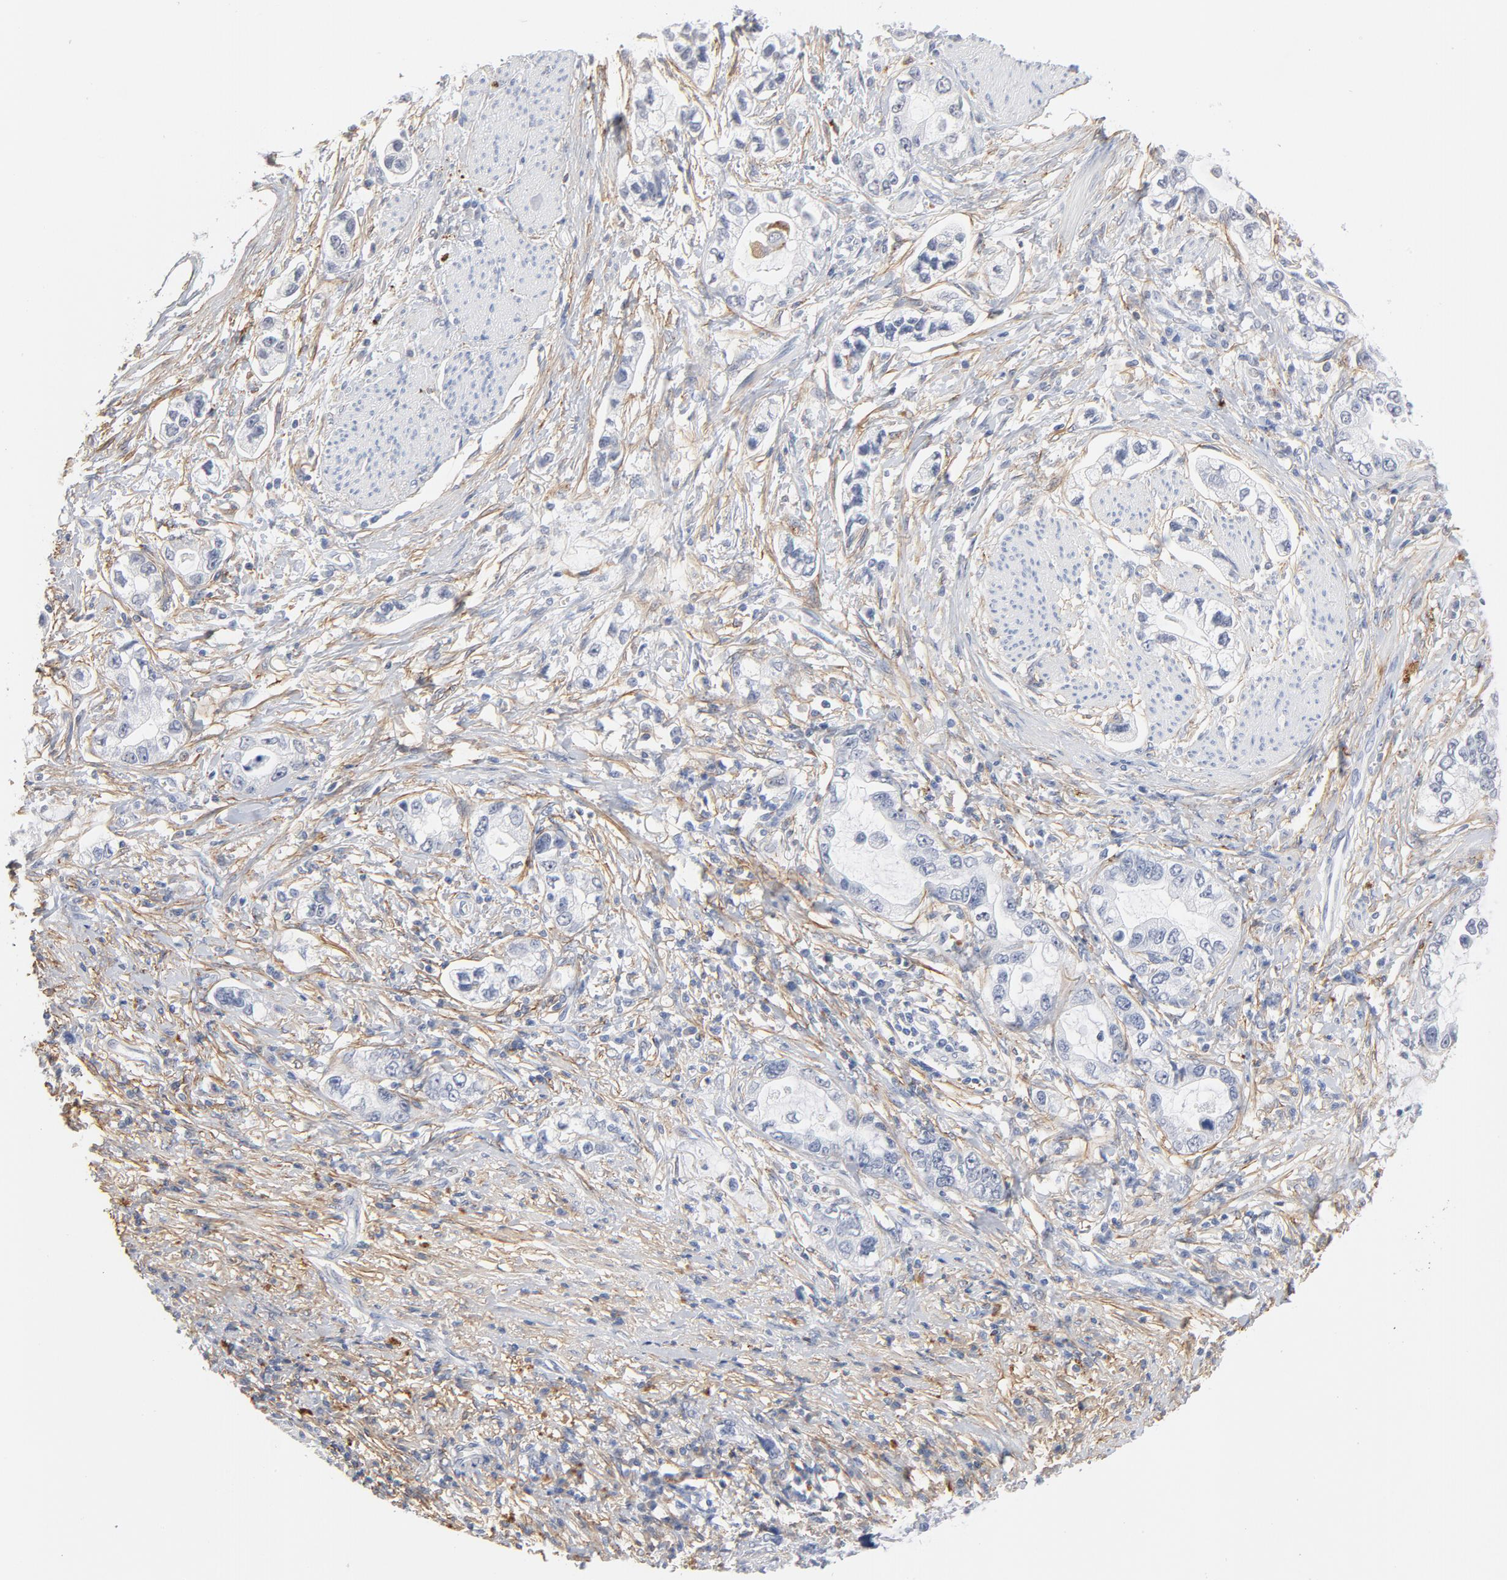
{"staining": {"intensity": "negative", "quantity": "none", "location": "none"}, "tissue": "stomach cancer", "cell_type": "Tumor cells", "image_type": "cancer", "snomed": [{"axis": "morphology", "description": "Adenocarcinoma, NOS"}, {"axis": "topography", "description": "Stomach, lower"}], "caption": "High power microscopy micrograph of an immunohistochemistry (IHC) photomicrograph of adenocarcinoma (stomach), revealing no significant positivity in tumor cells.", "gene": "LTBP2", "patient": {"sex": "female", "age": 93}}